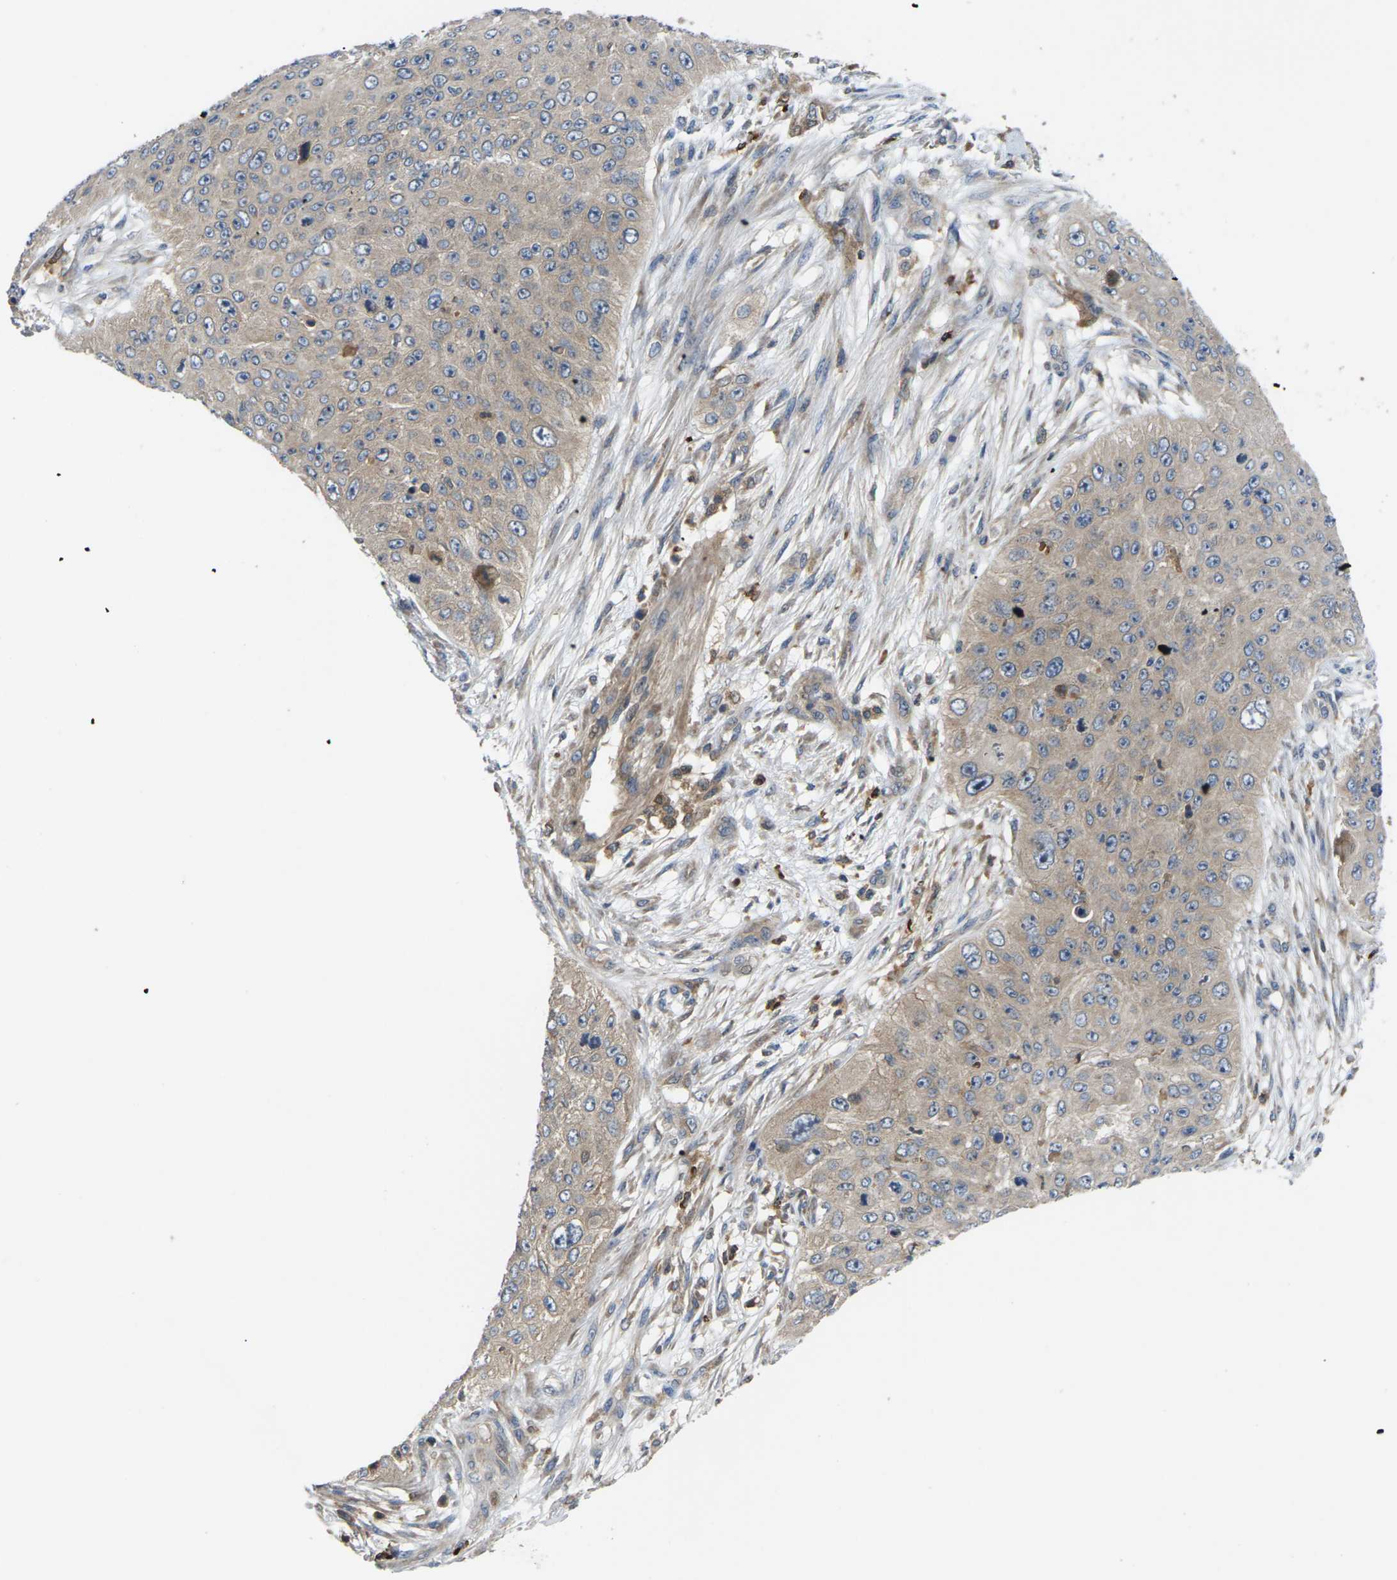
{"staining": {"intensity": "weak", "quantity": ">75%", "location": "cytoplasmic/membranous"}, "tissue": "skin cancer", "cell_type": "Tumor cells", "image_type": "cancer", "snomed": [{"axis": "morphology", "description": "Squamous cell carcinoma, NOS"}, {"axis": "topography", "description": "Skin"}], "caption": "About >75% of tumor cells in human squamous cell carcinoma (skin) show weak cytoplasmic/membranous protein positivity as visualized by brown immunohistochemical staining.", "gene": "TIAM1", "patient": {"sex": "female", "age": 80}}